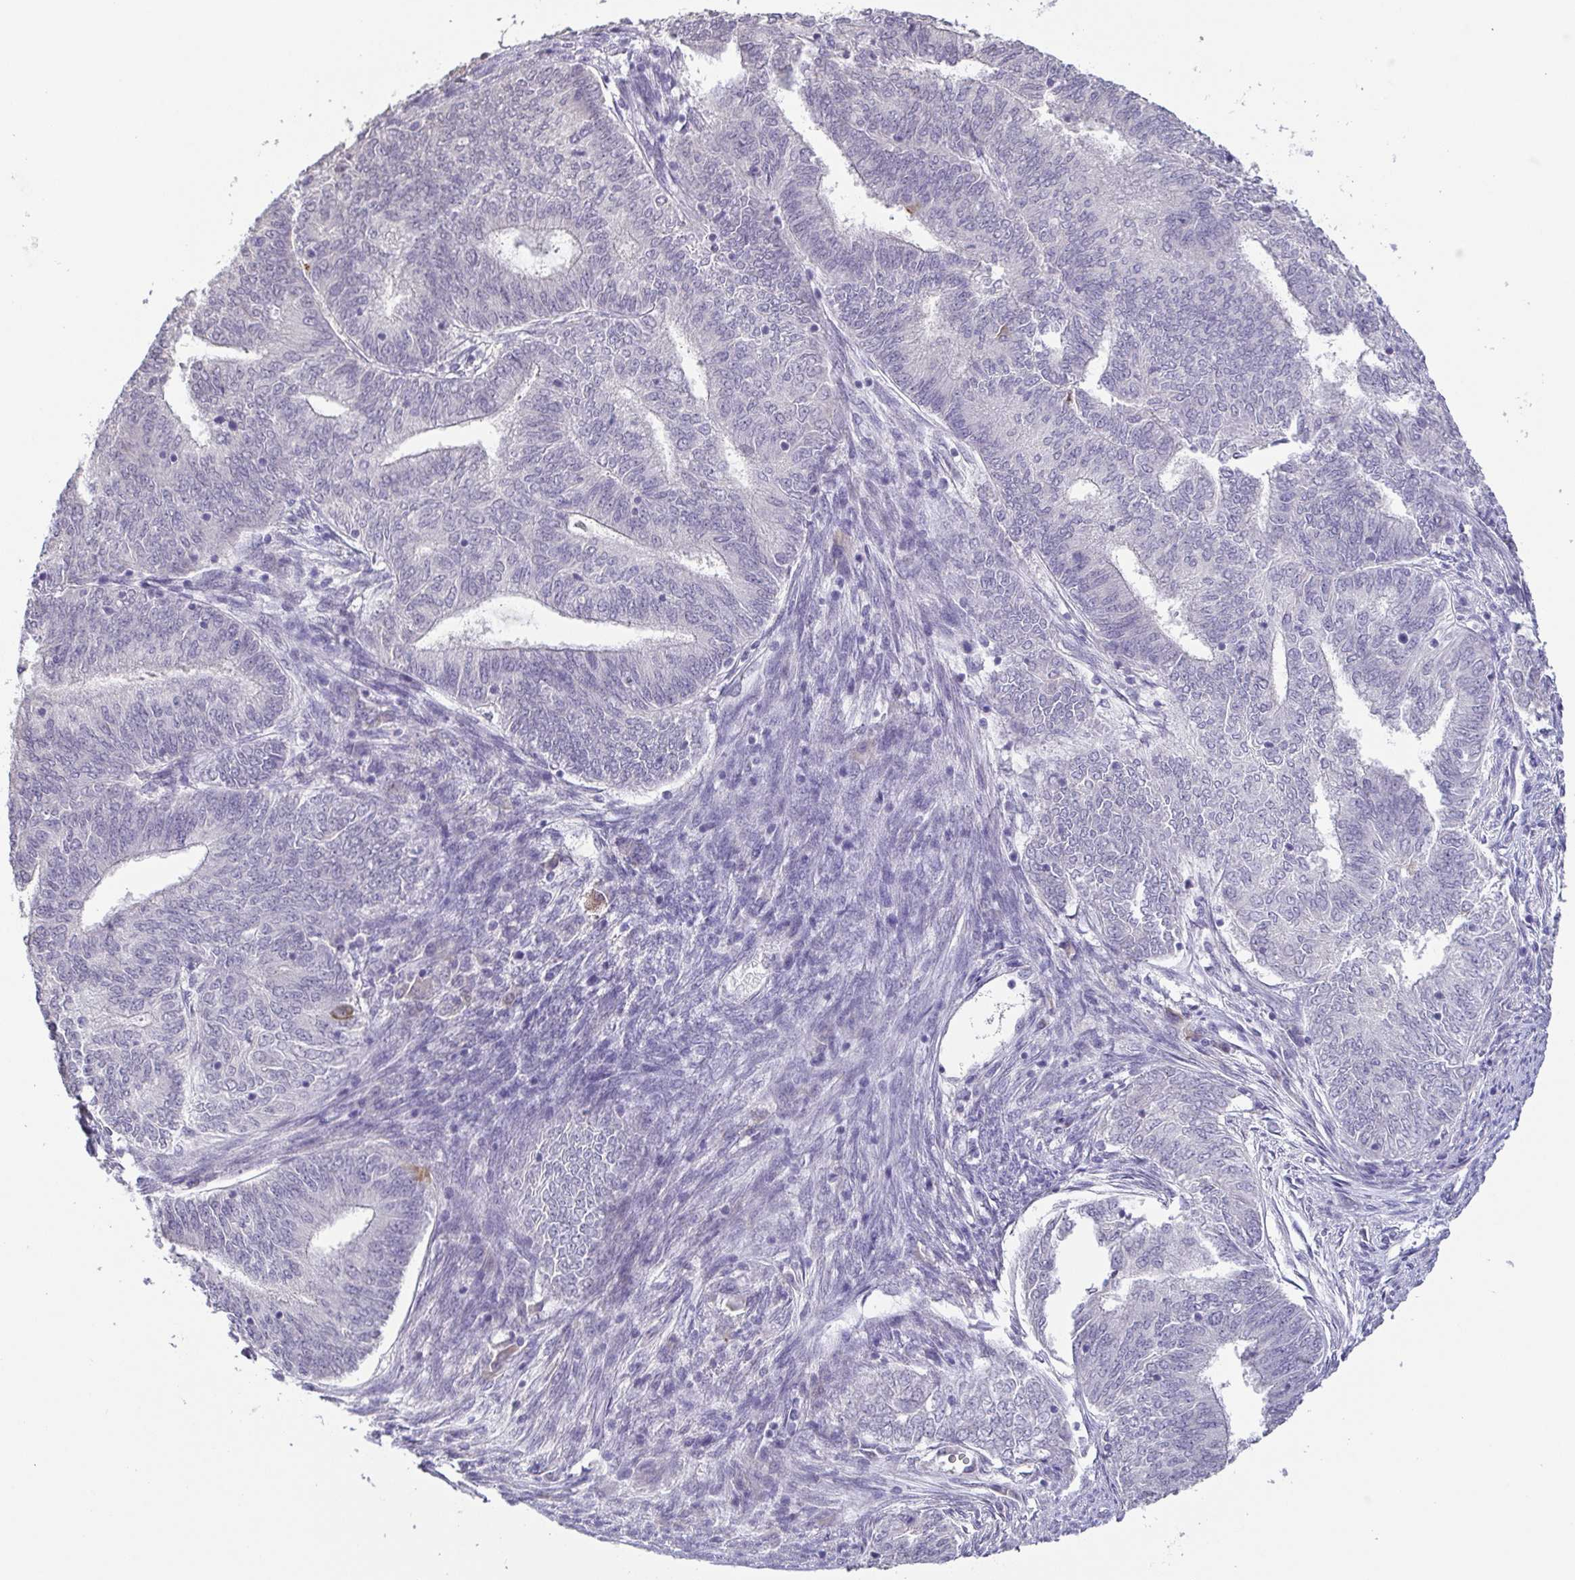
{"staining": {"intensity": "negative", "quantity": "none", "location": "none"}, "tissue": "endometrial cancer", "cell_type": "Tumor cells", "image_type": "cancer", "snomed": [{"axis": "morphology", "description": "Adenocarcinoma, NOS"}, {"axis": "topography", "description": "Endometrium"}], "caption": "Human adenocarcinoma (endometrial) stained for a protein using immunohistochemistry demonstrates no staining in tumor cells.", "gene": "NEFH", "patient": {"sex": "female", "age": 62}}